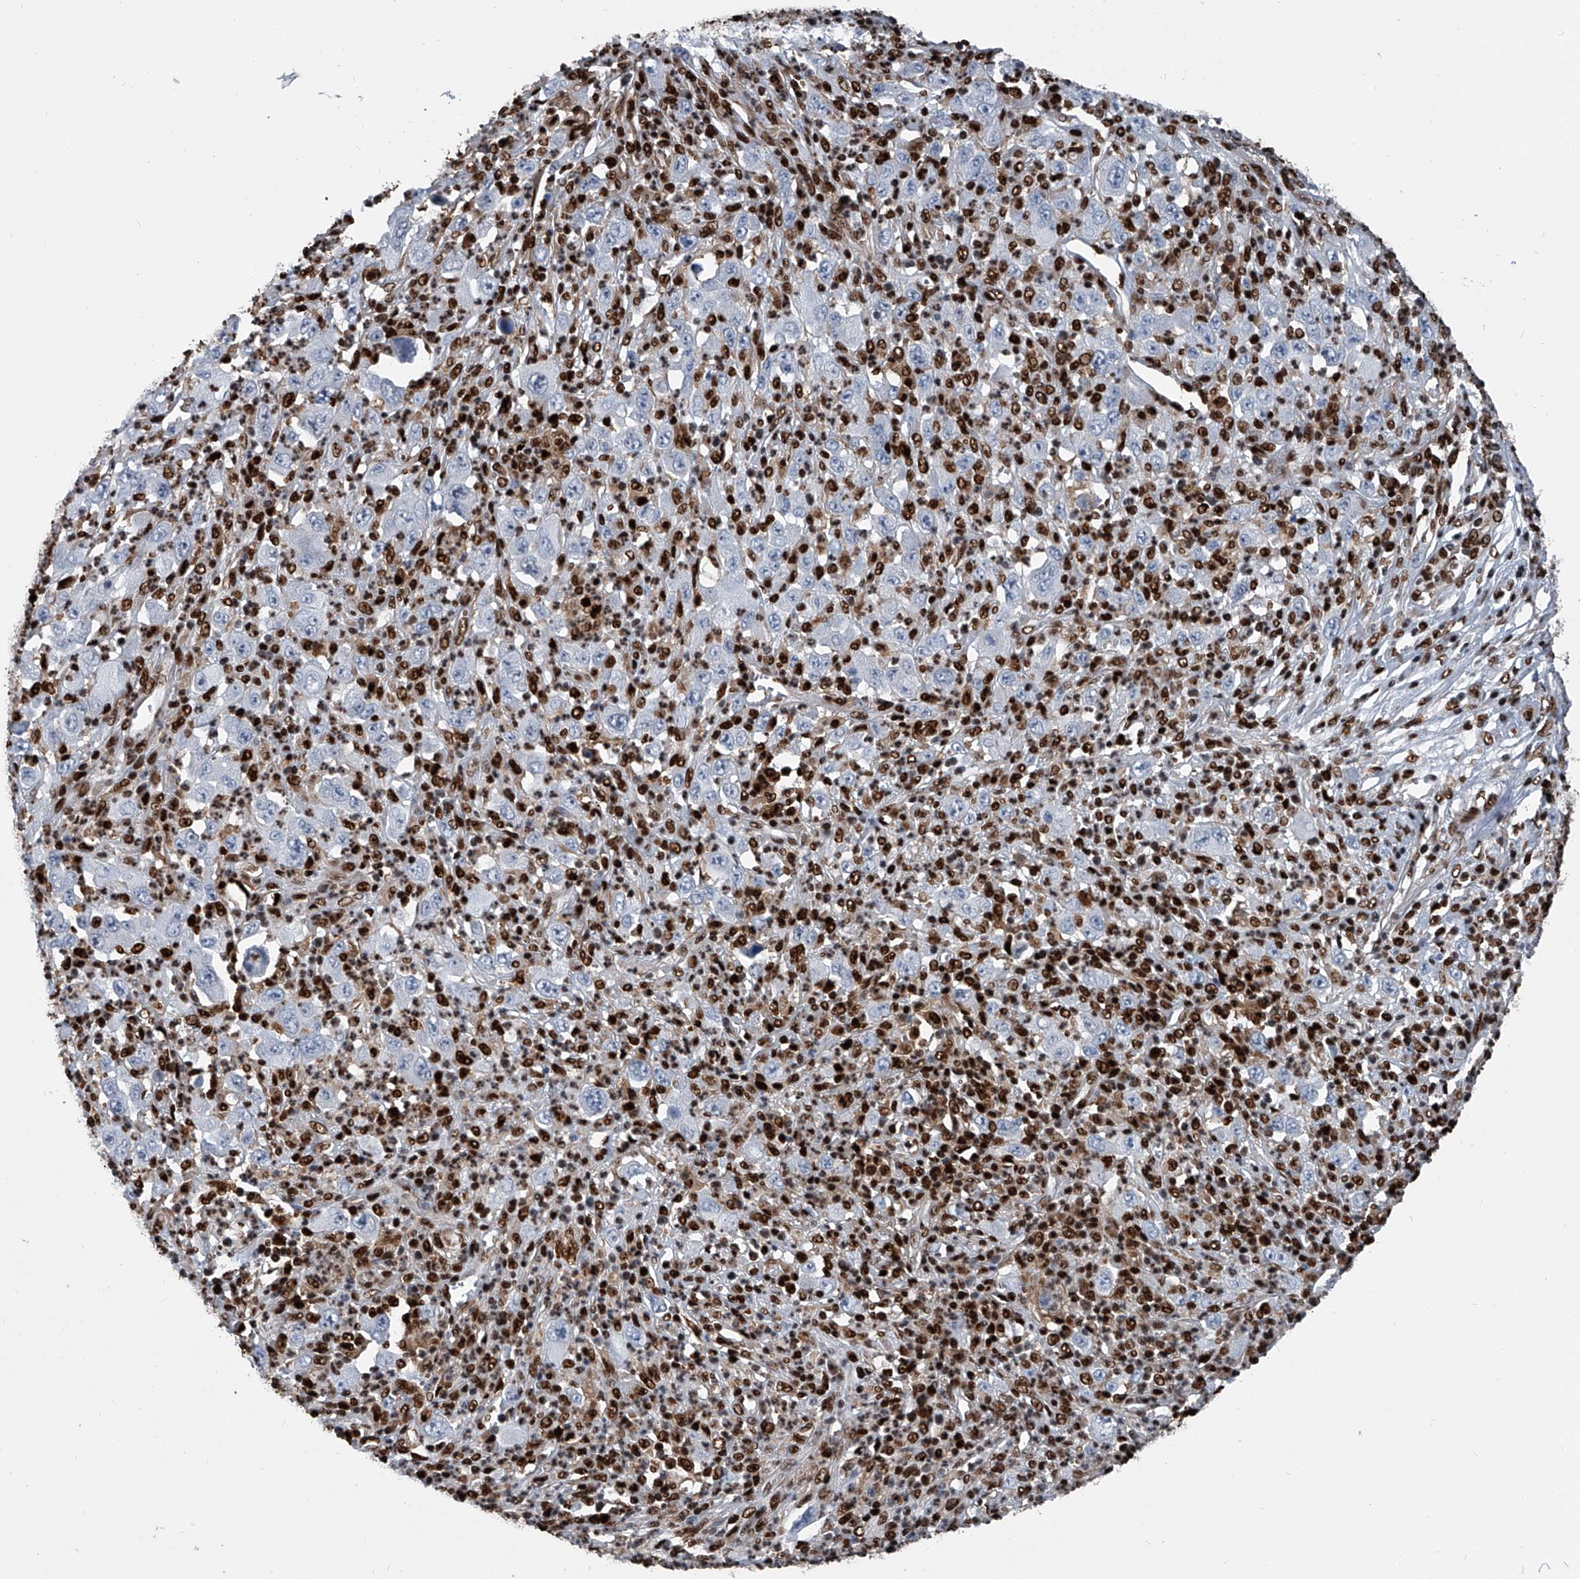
{"staining": {"intensity": "negative", "quantity": "none", "location": "none"}, "tissue": "melanoma", "cell_type": "Tumor cells", "image_type": "cancer", "snomed": [{"axis": "morphology", "description": "Malignant melanoma, Metastatic site"}, {"axis": "topography", "description": "Skin"}], "caption": "The photomicrograph shows no staining of tumor cells in melanoma.", "gene": "FKBP5", "patient": {"sex": "female", "age": 56}}